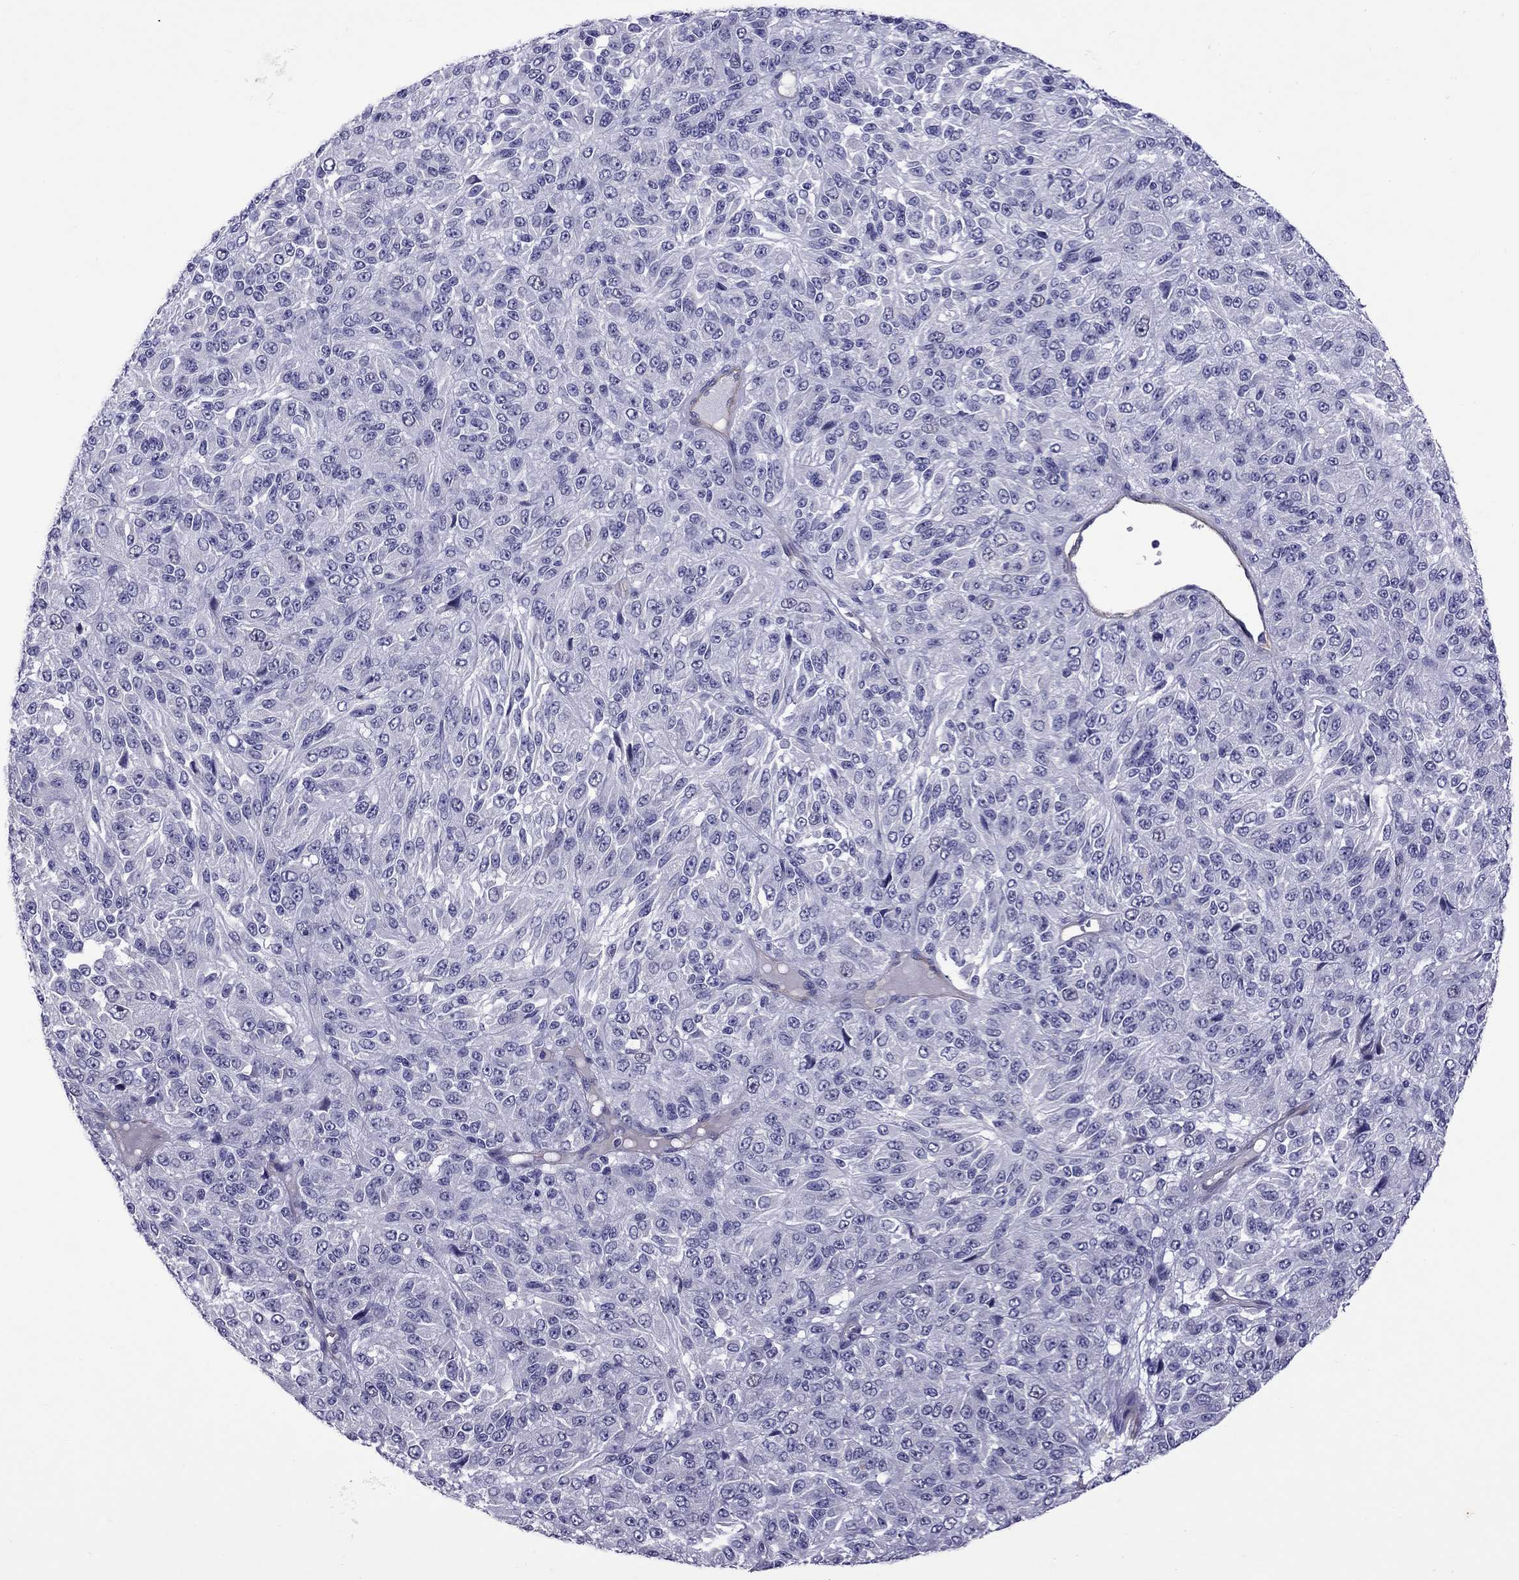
{"staining": {"intensity": "negative", "quantity": "none", "location": "none"}, "tissue": "melanoma", "cell_type": "Tumor cells", "image_type": "cancer", "snomed": [{"axis": "morphology", "description": "Malignant melanoma, Metastatic site"}, {"axis": "topography", "description": "Brain"}], "caption": "Immunohistochemistry (IHC) of human malignant melanoma (metastatic site) exhibits no positivity in tumor cells.", "gene": "CHRNA5", "patient": {"sex": "female", "age": 56}}